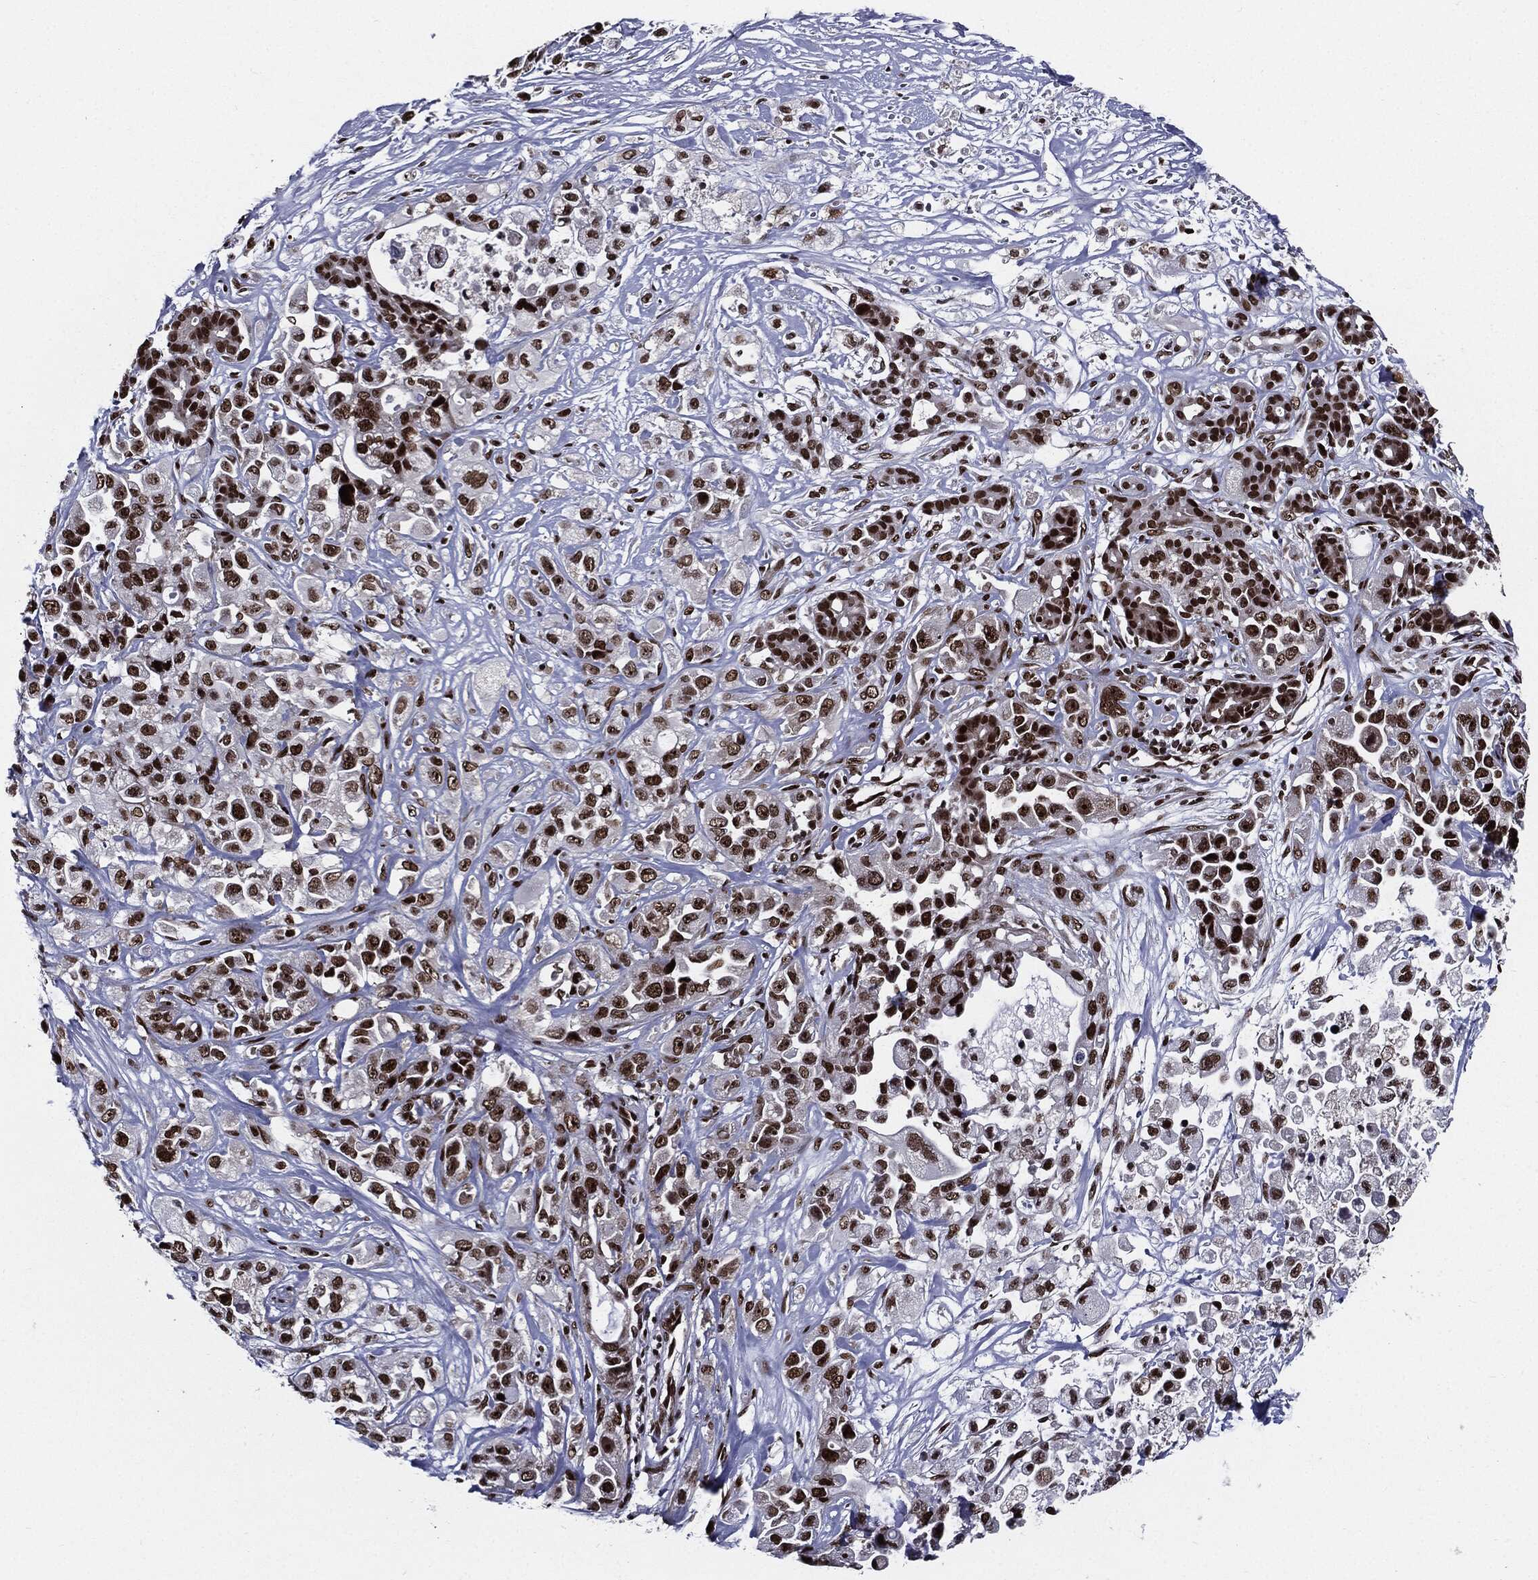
{"staining": {"intensity": "strong", "quantity": ">75%", "location": "nuclear"}, "tissue": "pancreatic cancer", "cell_type": "Tumor cells", "image_type": "cancer", "snomed": [{"axis": "morphology", "description": "Adenocarcinoma, NOS"}, {"axis": "topography", "description": "Pancreas"}], "caption": "Immunohistochemical staining of pancreatic cancer (adenocarcinoma) displays strong nuclear protein staining in approximately >75% of tumor cells.", "gene": "ZFP91", "patient": {"sex": "male", "age": 44}}